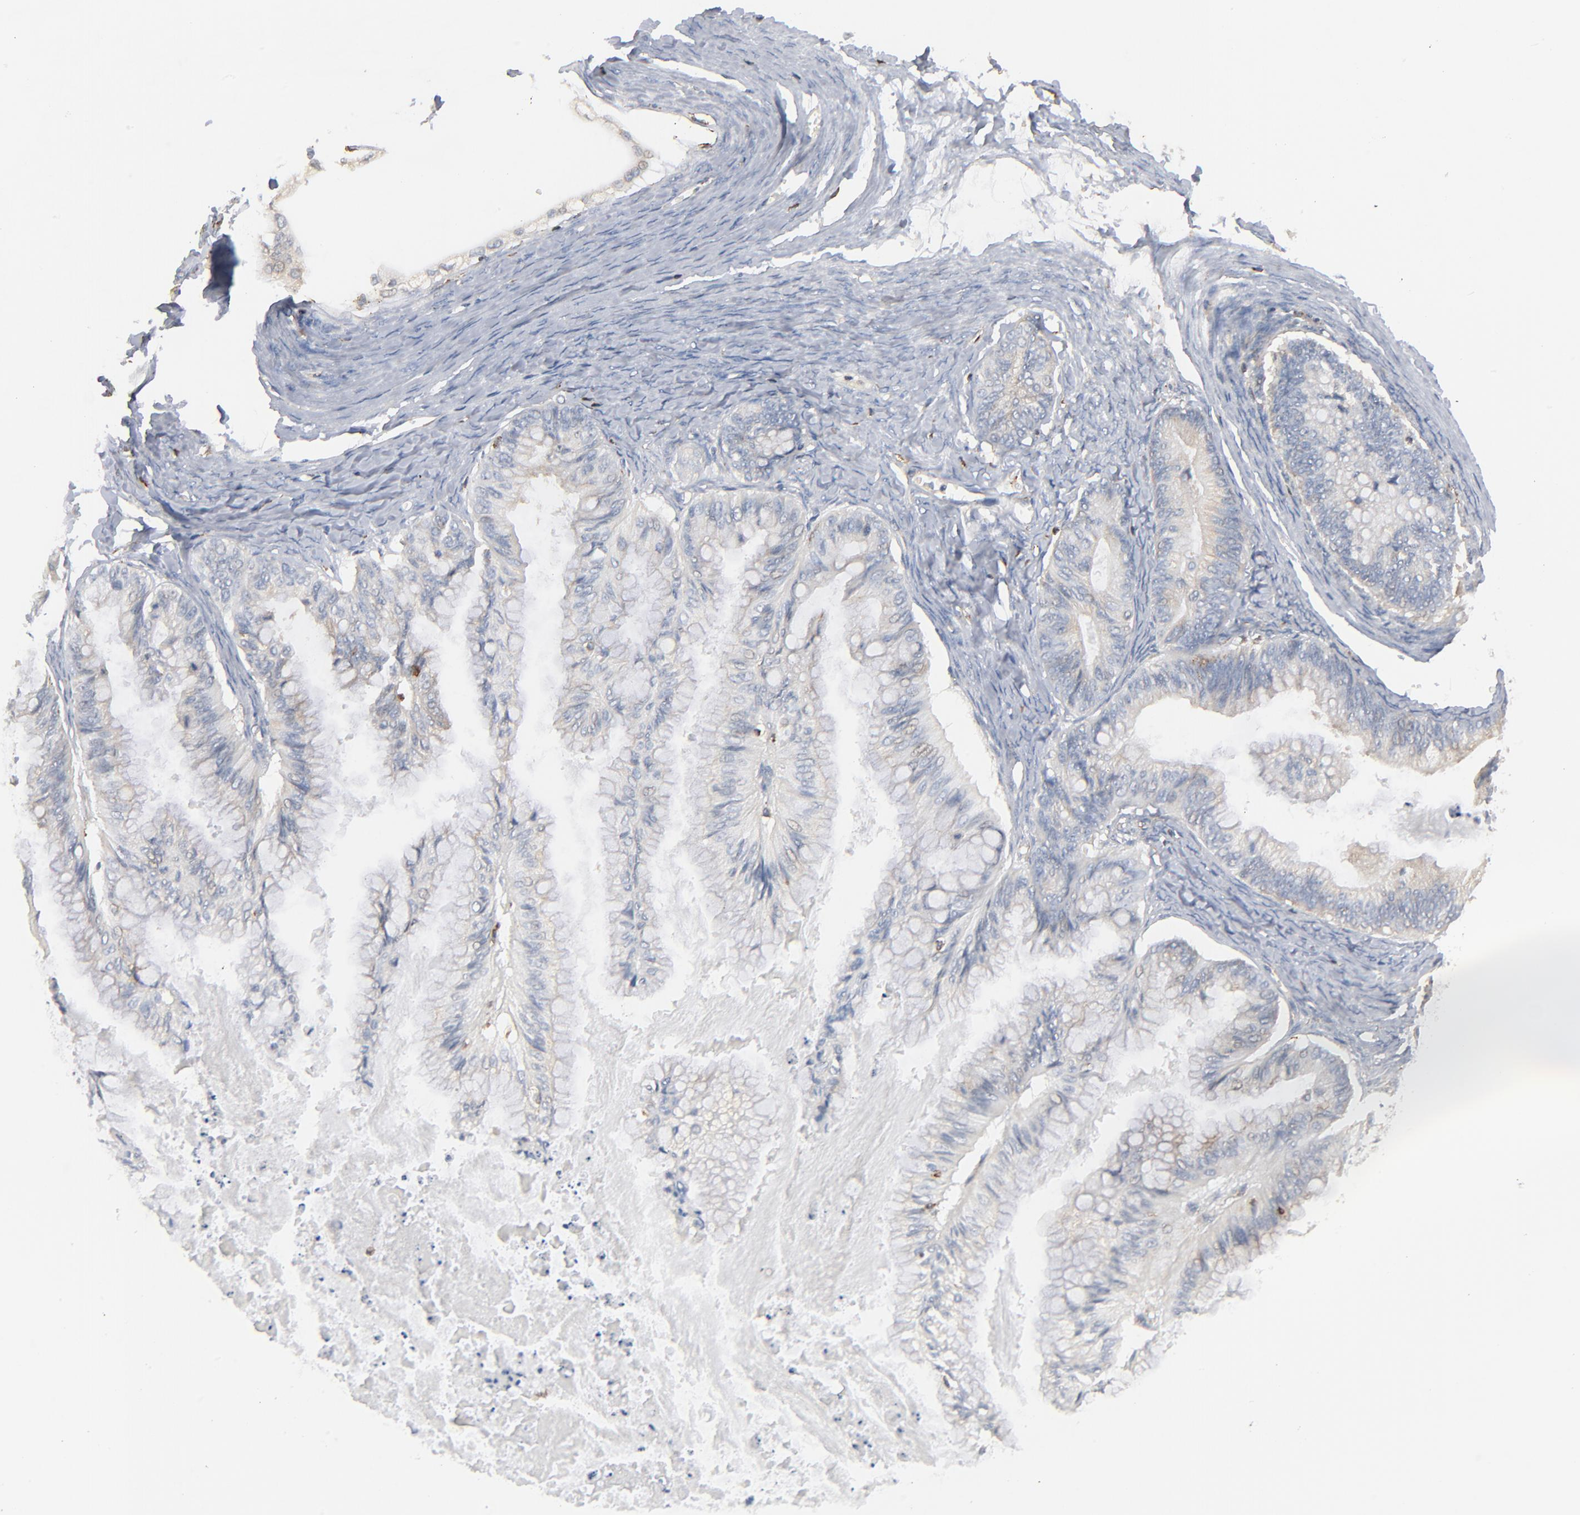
{"staining": {"intensity": "negative", "quantity": "none", "location": "none"}, "tissue": "ovarian cancer", "cell_type": "Tumor cells", "image_type": "cancer", "snomed": [{"axis": "morphology", "description": "Cystadenocarcinoma, mucinous, NOS"}, {"axis": "topography", "description": "Ovary"}], "caption": "Immunohistochemical staining of mucinous cystadenocarcinoma (ovarian) demonstrates no significant staining in tumor cells.", "gene": "SH3KBP1", "patient": {"sex": "female", "age": 57}}